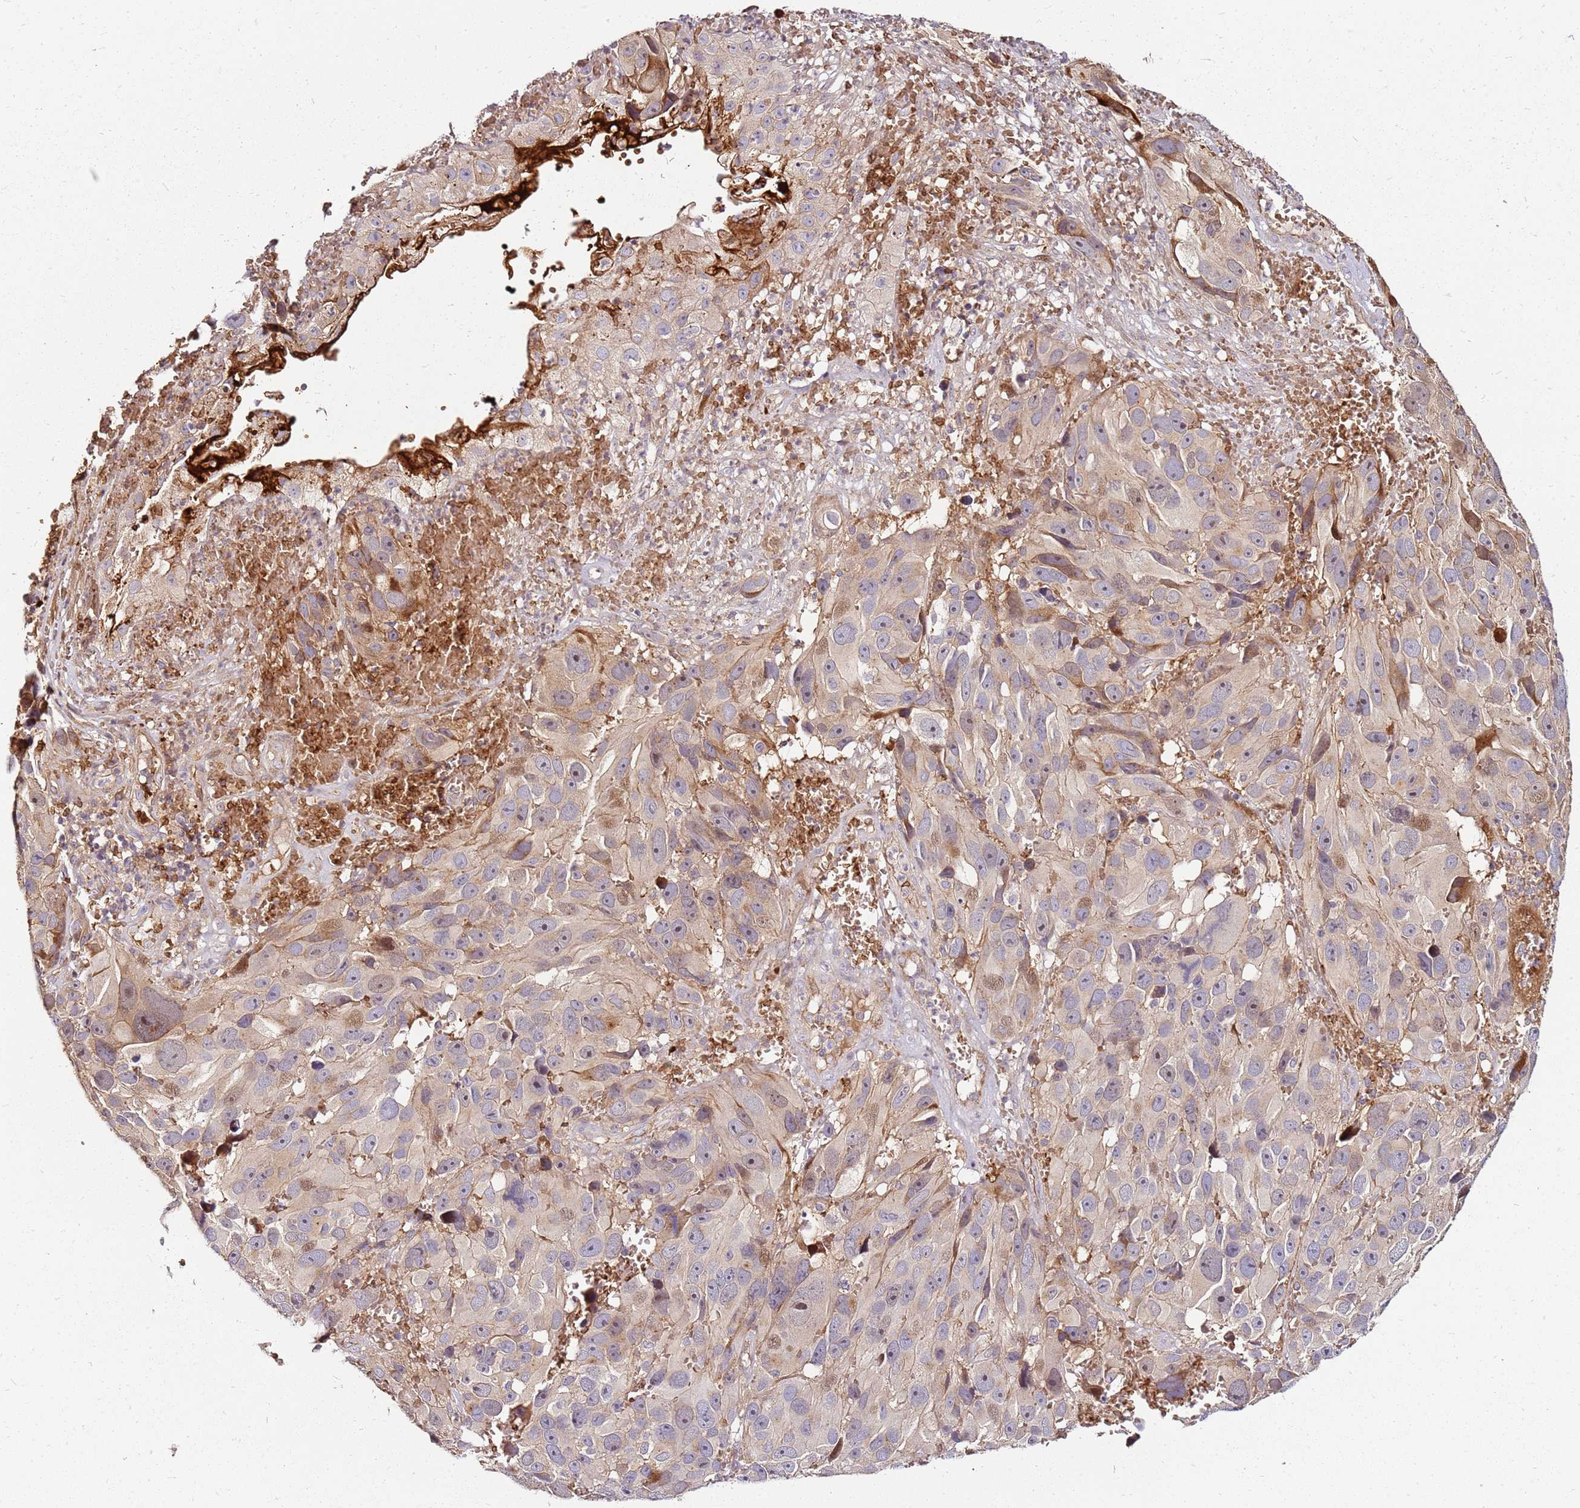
{"staining": {"intensity": "weak", "quantity": "<25%", "location": "cytoplasmic/membranous"}, "tissue": "melanoma", "cell_type": "Tumor cells", "image_type": "cancer", "snomed": [{"axis": "morphology", "description": "Malignant melanoma, NOS"}, {"axis": "topography", "description": "Skin"}], "caption": "The image exhibits no staining of tumor cells in malignant melanoma.", "gene": "RNF11", "patient": {"sex": "male", "age": 84}}